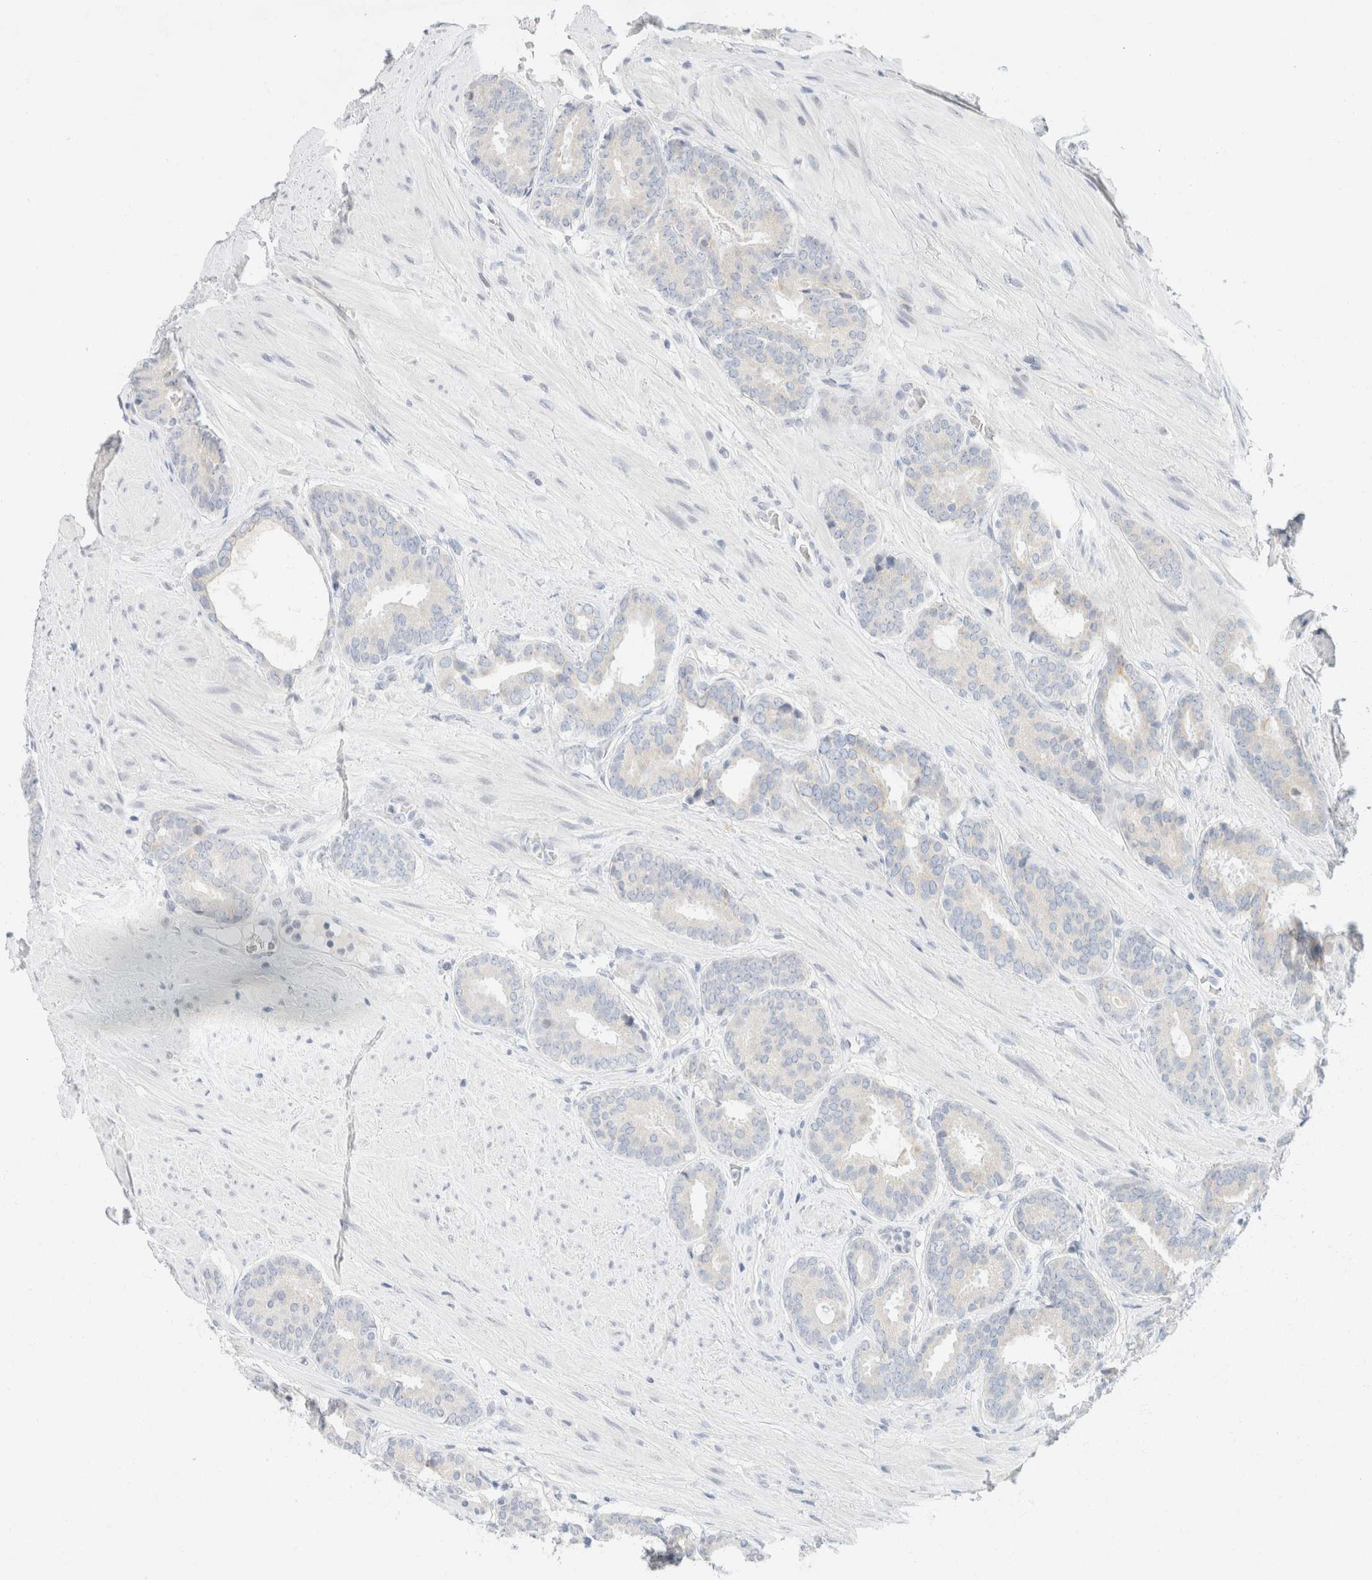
{"staining": {"intensity": "negative", "quantity": "none", "location": "none"}, "tissue": "prostate cancer", "cell_type": "Tumor cells", "image_type": "cancer", "snomed": [{"axis": "morphology", "description": "Adenocarcinoma, Low grade"}, {"axis": "topography", "description": "Prostate"}], "caption": "Low-grade adenocarcinoma (prostate) was stained to show a protein in brown. There is no significant positivity in tumor cells.", "gene": "KRT20", "patient": {"sex": "male", "age": 69}}